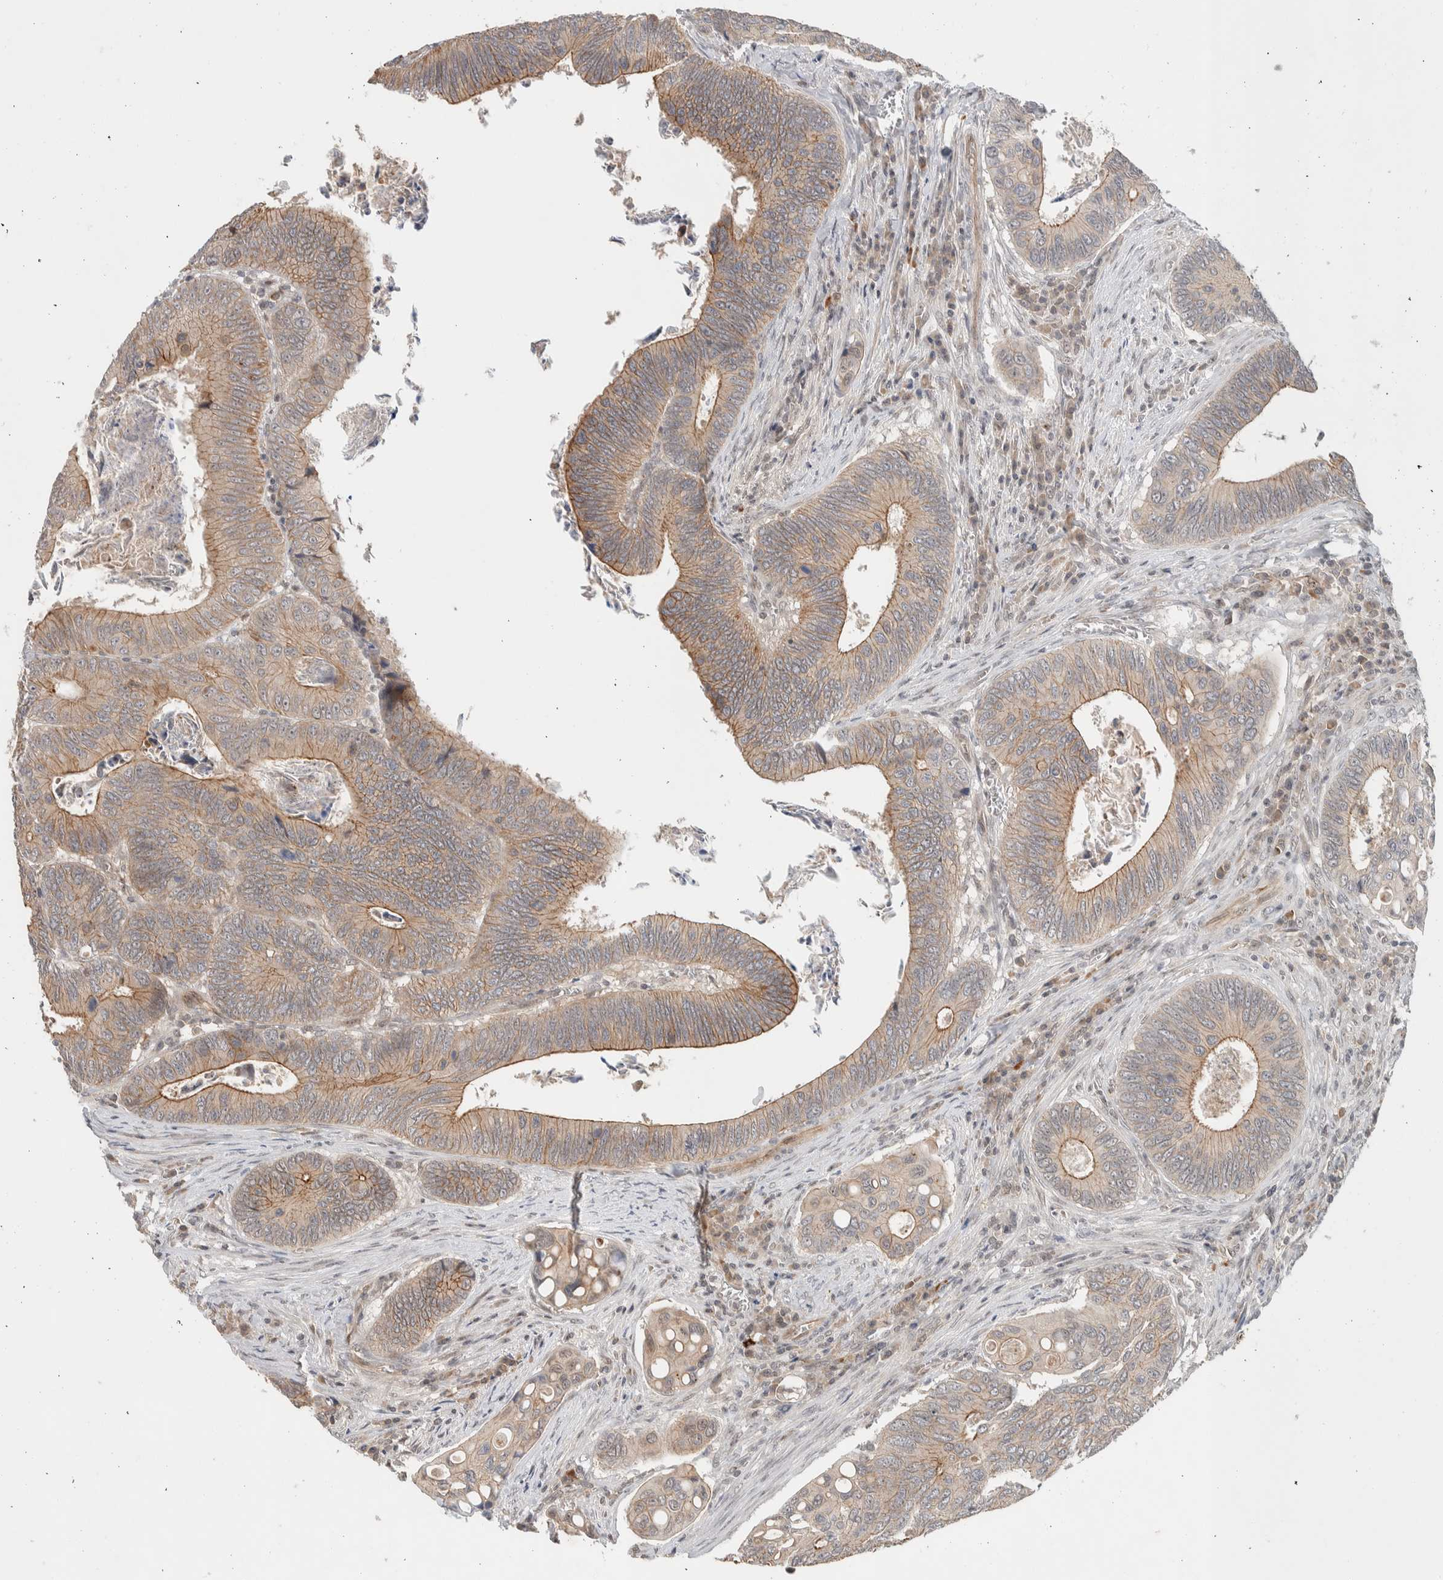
{"staining": {"intensity": "moderate", "quantity": "25%-75%", "location": "cytoplasmic/membranous"}, "tissue": "colorectal cancer", "cell_type": "Tumor cells", "image_type": "cancer", "snomed": [{"axis": "morphology", "description": "Inflammation, NOS"}, {"axis": "morphology", "description": "Adenocarcinoma, NOS"}, {"axis": "topography", "description": "Colon"}], "caption": "Immunohistochemical staining of human colorectal adenocarcinoma displays medium levels of moderate cytoplasmic/membranous protein staining in approximately 25%-75% of tumor cells. Immunohistochemistry stains the protein in brown and the nuclei are stained blue.", "gene": "DEPTOR", "patient": {"sex": "male", "age": 72}}